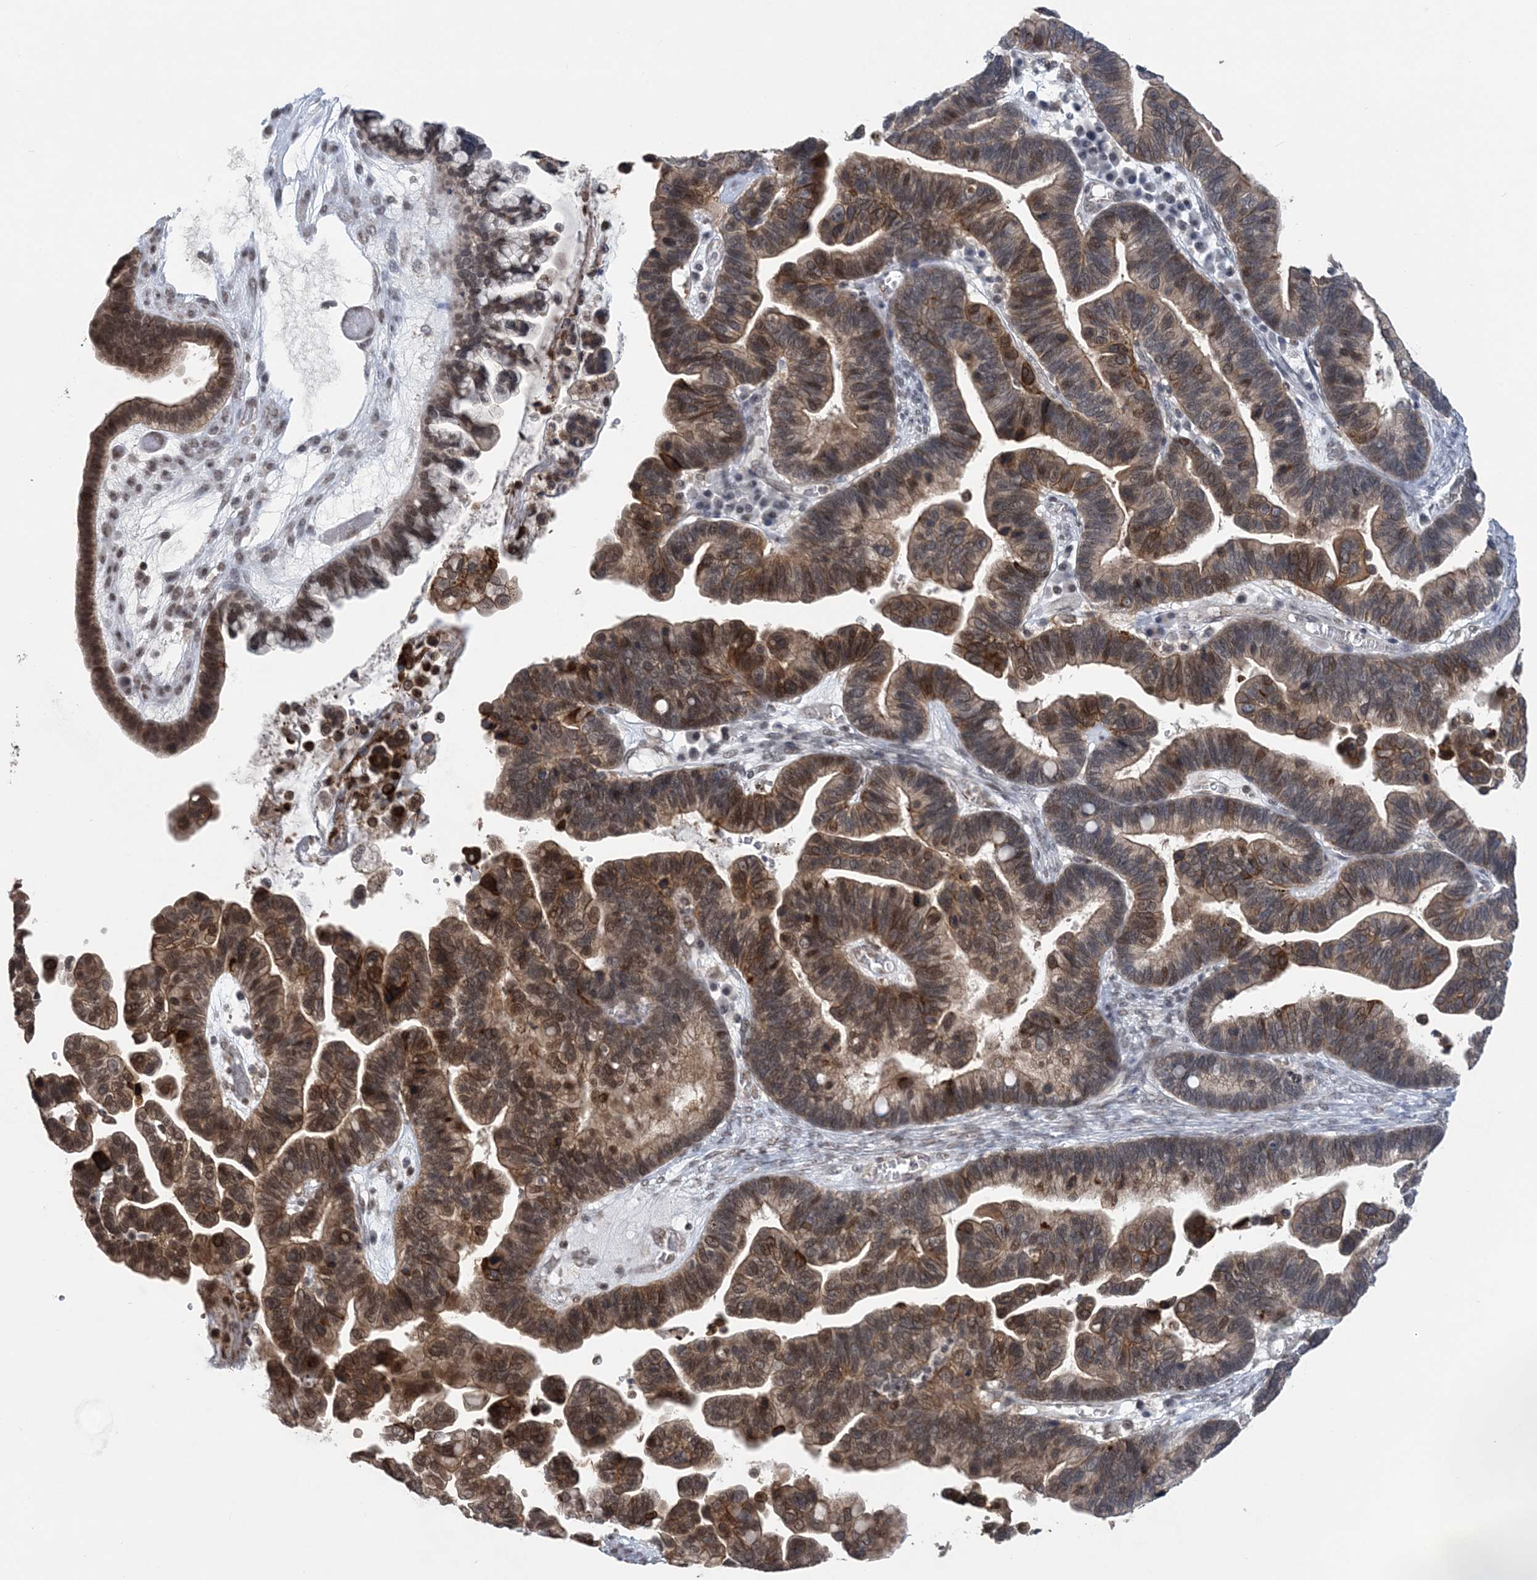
{"staining": {"intensity": "moderate", "quantity": ">75%", "location": "cytoplasmic/membranous,nuclear"}, "tissue": "ovarian cancer", "cell_type": "Tumor cells", "image_type": "cancer", "snomed": [{"axis": "morphology", "description": "Cystadenocarcinoma, serous, NOS"}, {"axis": "topography", "description": "Ovary"}], "caption": "Immunohistochemical staining of human serous cystadenocarcinoma (ovarian) displays medium levels of moderate cytoplasmic/membranous and nuclear staining in approximately >75% of tumor cells.", "gene": "CCDC152", "patient": {"sex": "female", "age": 56}}